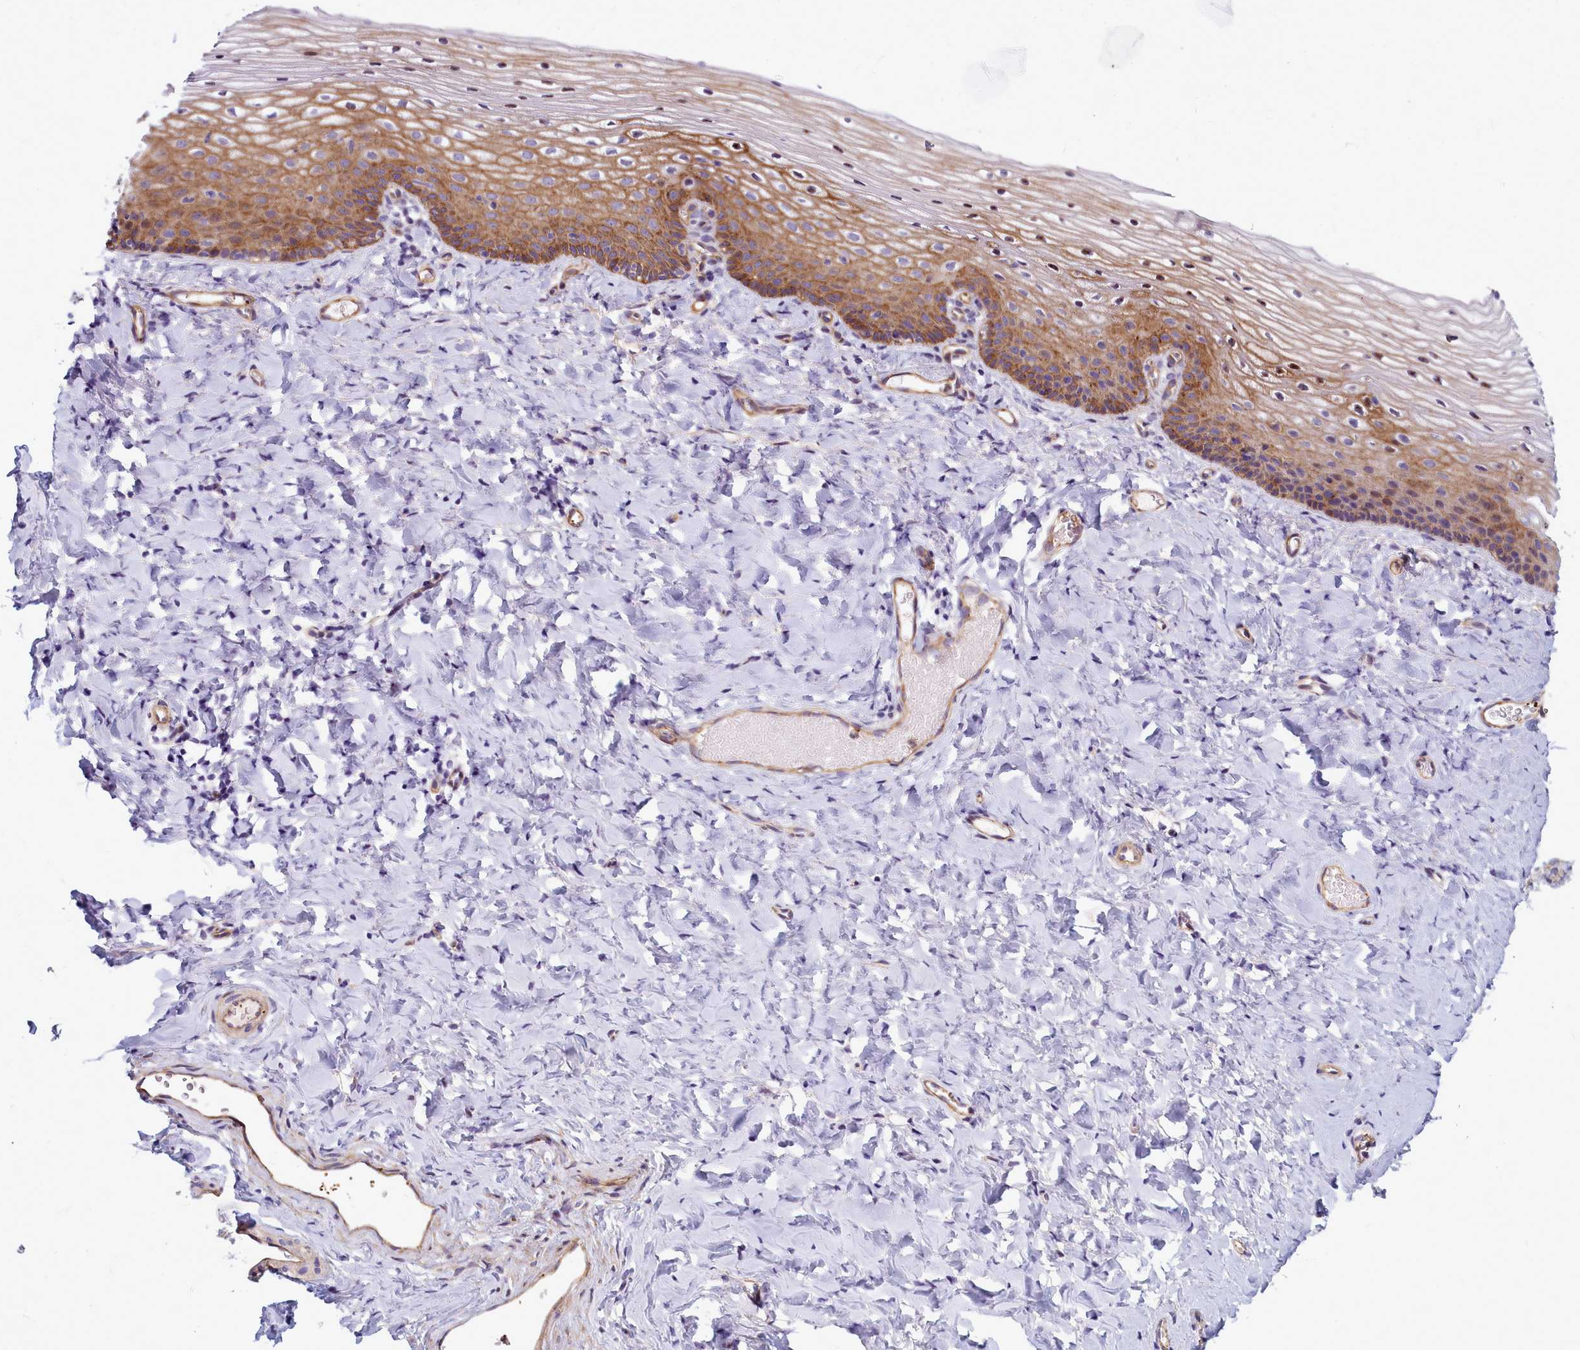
{"staining": {"intensity": "moderate", "quantity": ">75%", "location": "cytoplasmic/membranous"}, "tissue": "vagina", "cell_type": "Squamous epithelial cells", "image_type": "normal", "snomed": [{"axis": "morphology", "description": "Normal tissue, NOS"}, {"axis": "topography", "description": "Vagina"}], "caption": "Immunohistochemistry photomicrograph of benign human vagina stained for a protein (brown), which displays medium levels of moderate cytoplasmic/membranous positivity in about >75% of squamous epithelial cells.", "gene": "TTC5", "patient": {"sex": "female", "age": 60}}